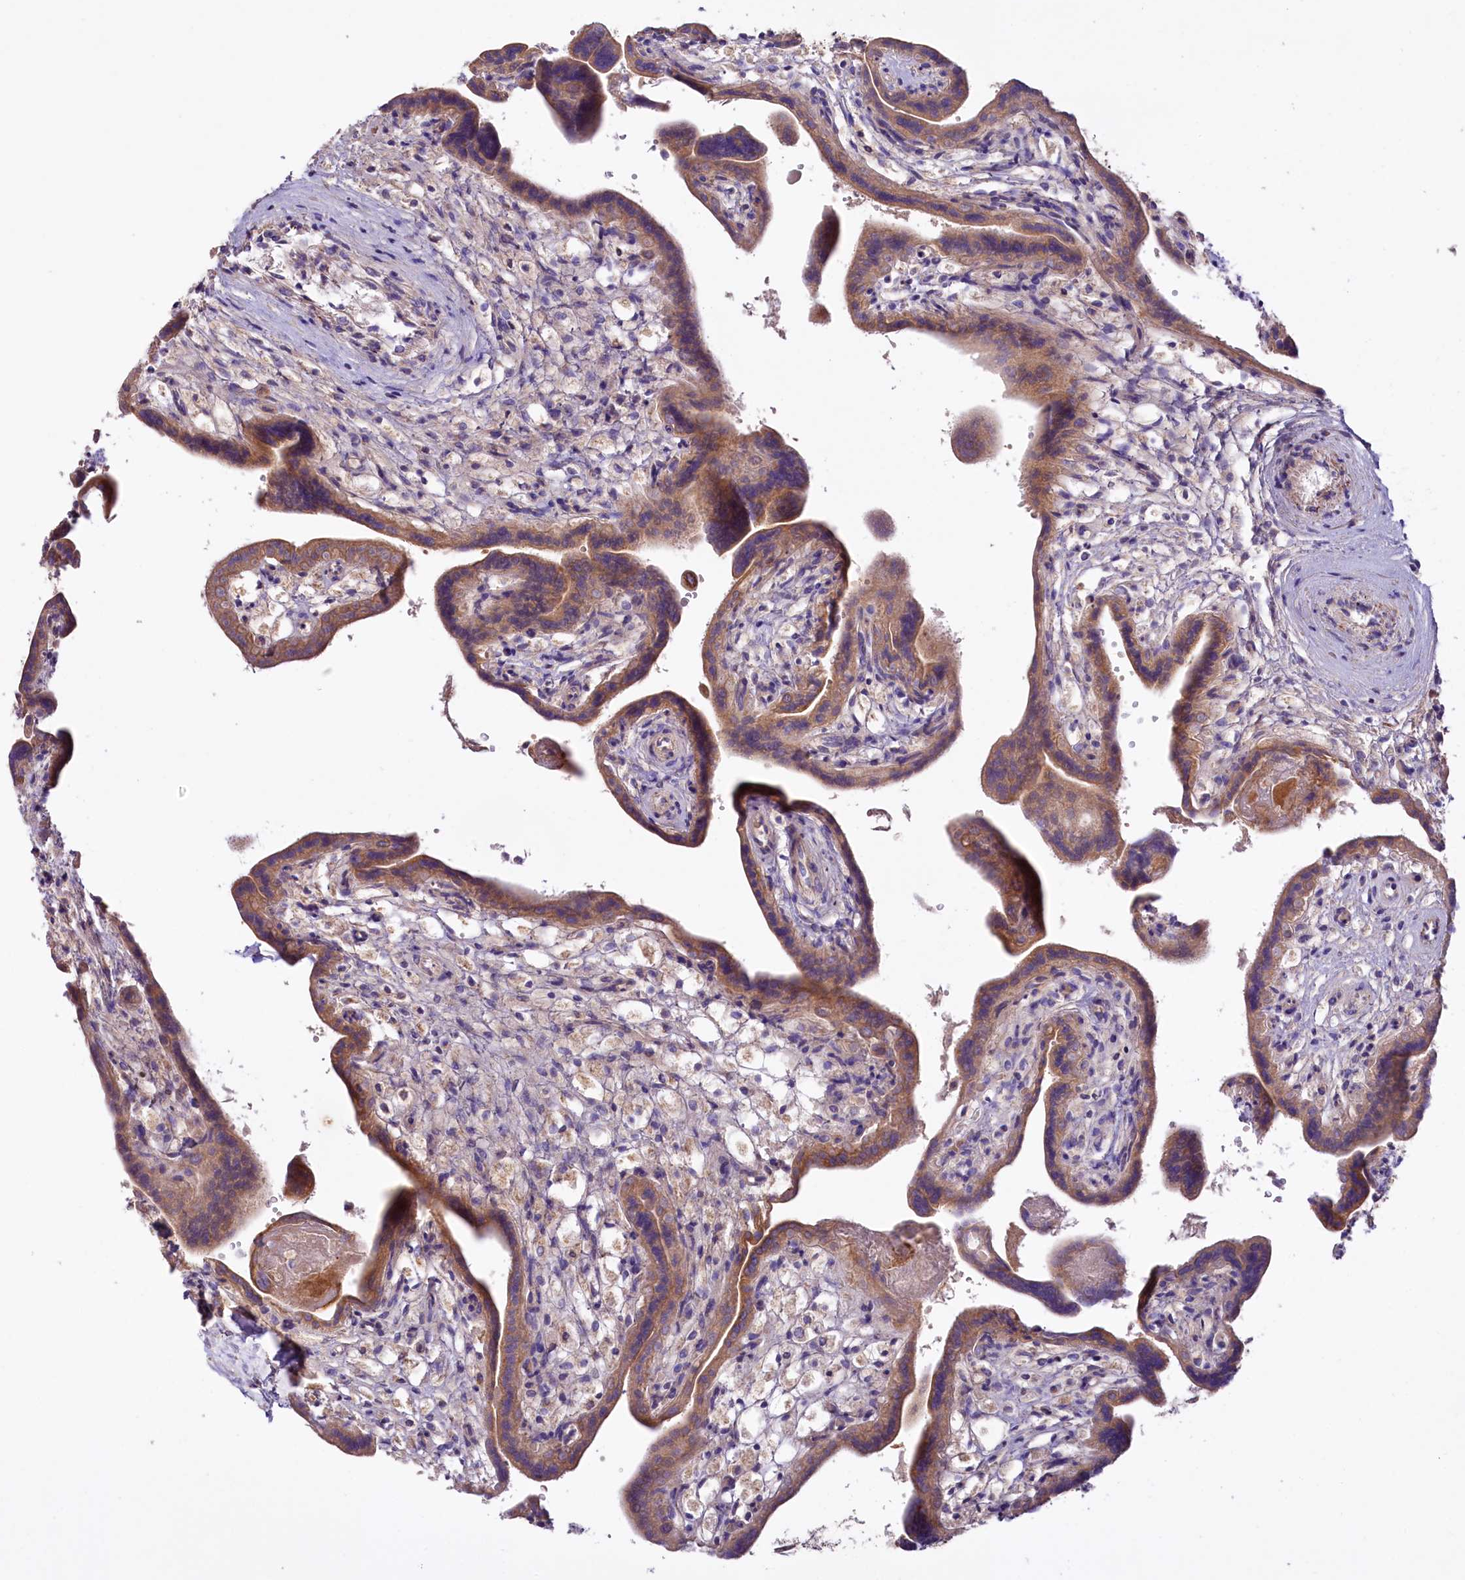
{"staining": {"intensity": "moderate", "quantity": ">75%", "location": "cytoplasmic/membranous"}, "tissue": "placenta", "cell_type": "Trophoblastic cells", "image_type": "normal", "snomed": [{"axis": "morphology", "description": "Normal tissue, NOS"}, {"axis": "topography", "description": "Placenta"}], "caption": "Immunohistochemistry (DAB (3,3'-diaminobenzidine)) staining of benign human placenta demonstrates moderate cytoplasmic/membranous protein positivity in about >75% of trophoblastic cells.", "gene": "ZNF45", "patient": {"sex": "female", "age": 37}}